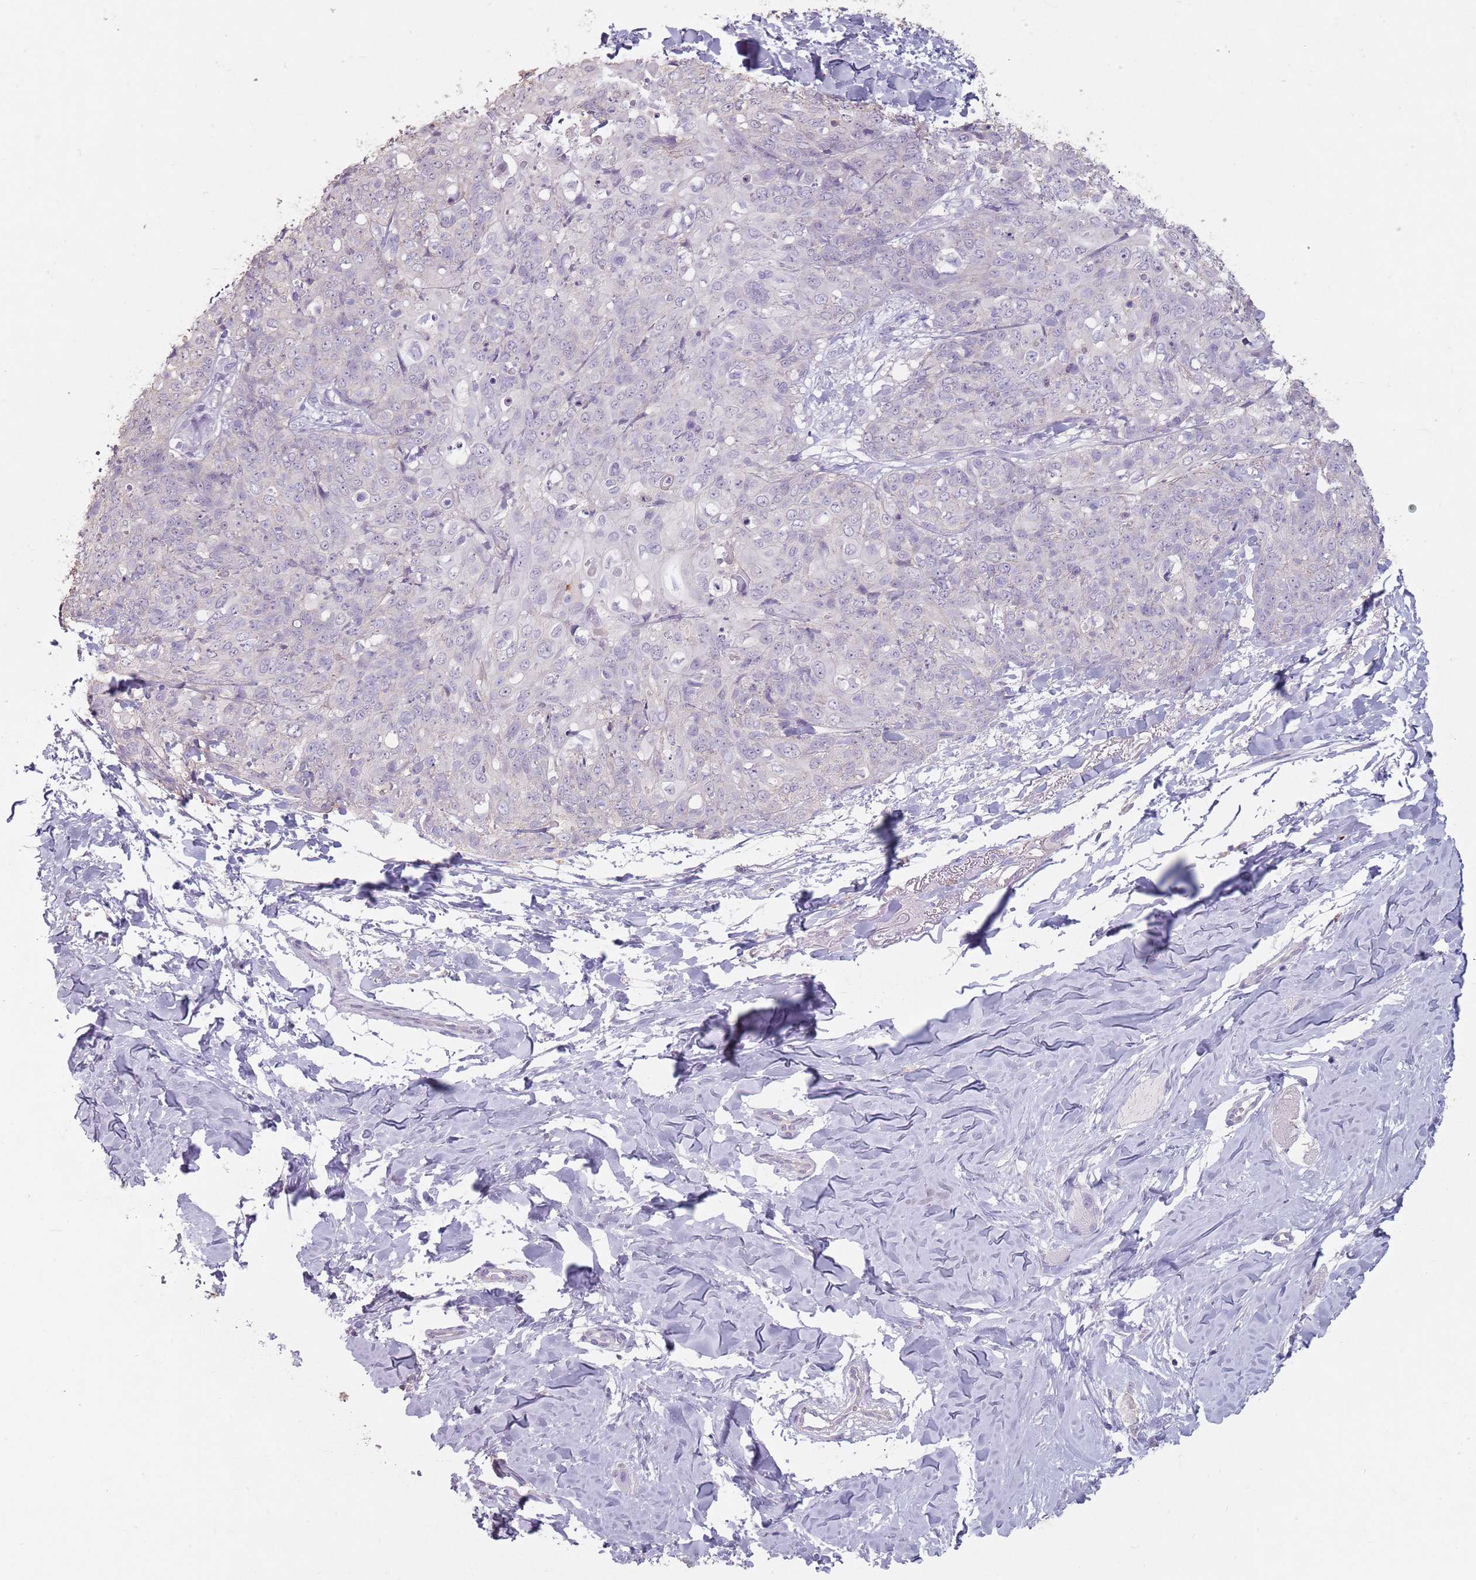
{"staining": {"intensity": "negative", "quantity": "none", "location": "none"}, "tissue": "skin cancer", "cell_type": "Tumor cells", "image_type": "cancer", "snomed": [{"axis": "morphology", "description": "Squamous cell carcinoma, NOS"}, {"axis": "topography", "description": "Skin"}, {"axis": "topography", "description": "Vulva"}], "caption": "This is a image of IHC staining of skin squamous cell carcinoma, which shows no positivity in tumor cells.", "gene": "STYK1", "patient": {"sex": "female", "age": 85}}